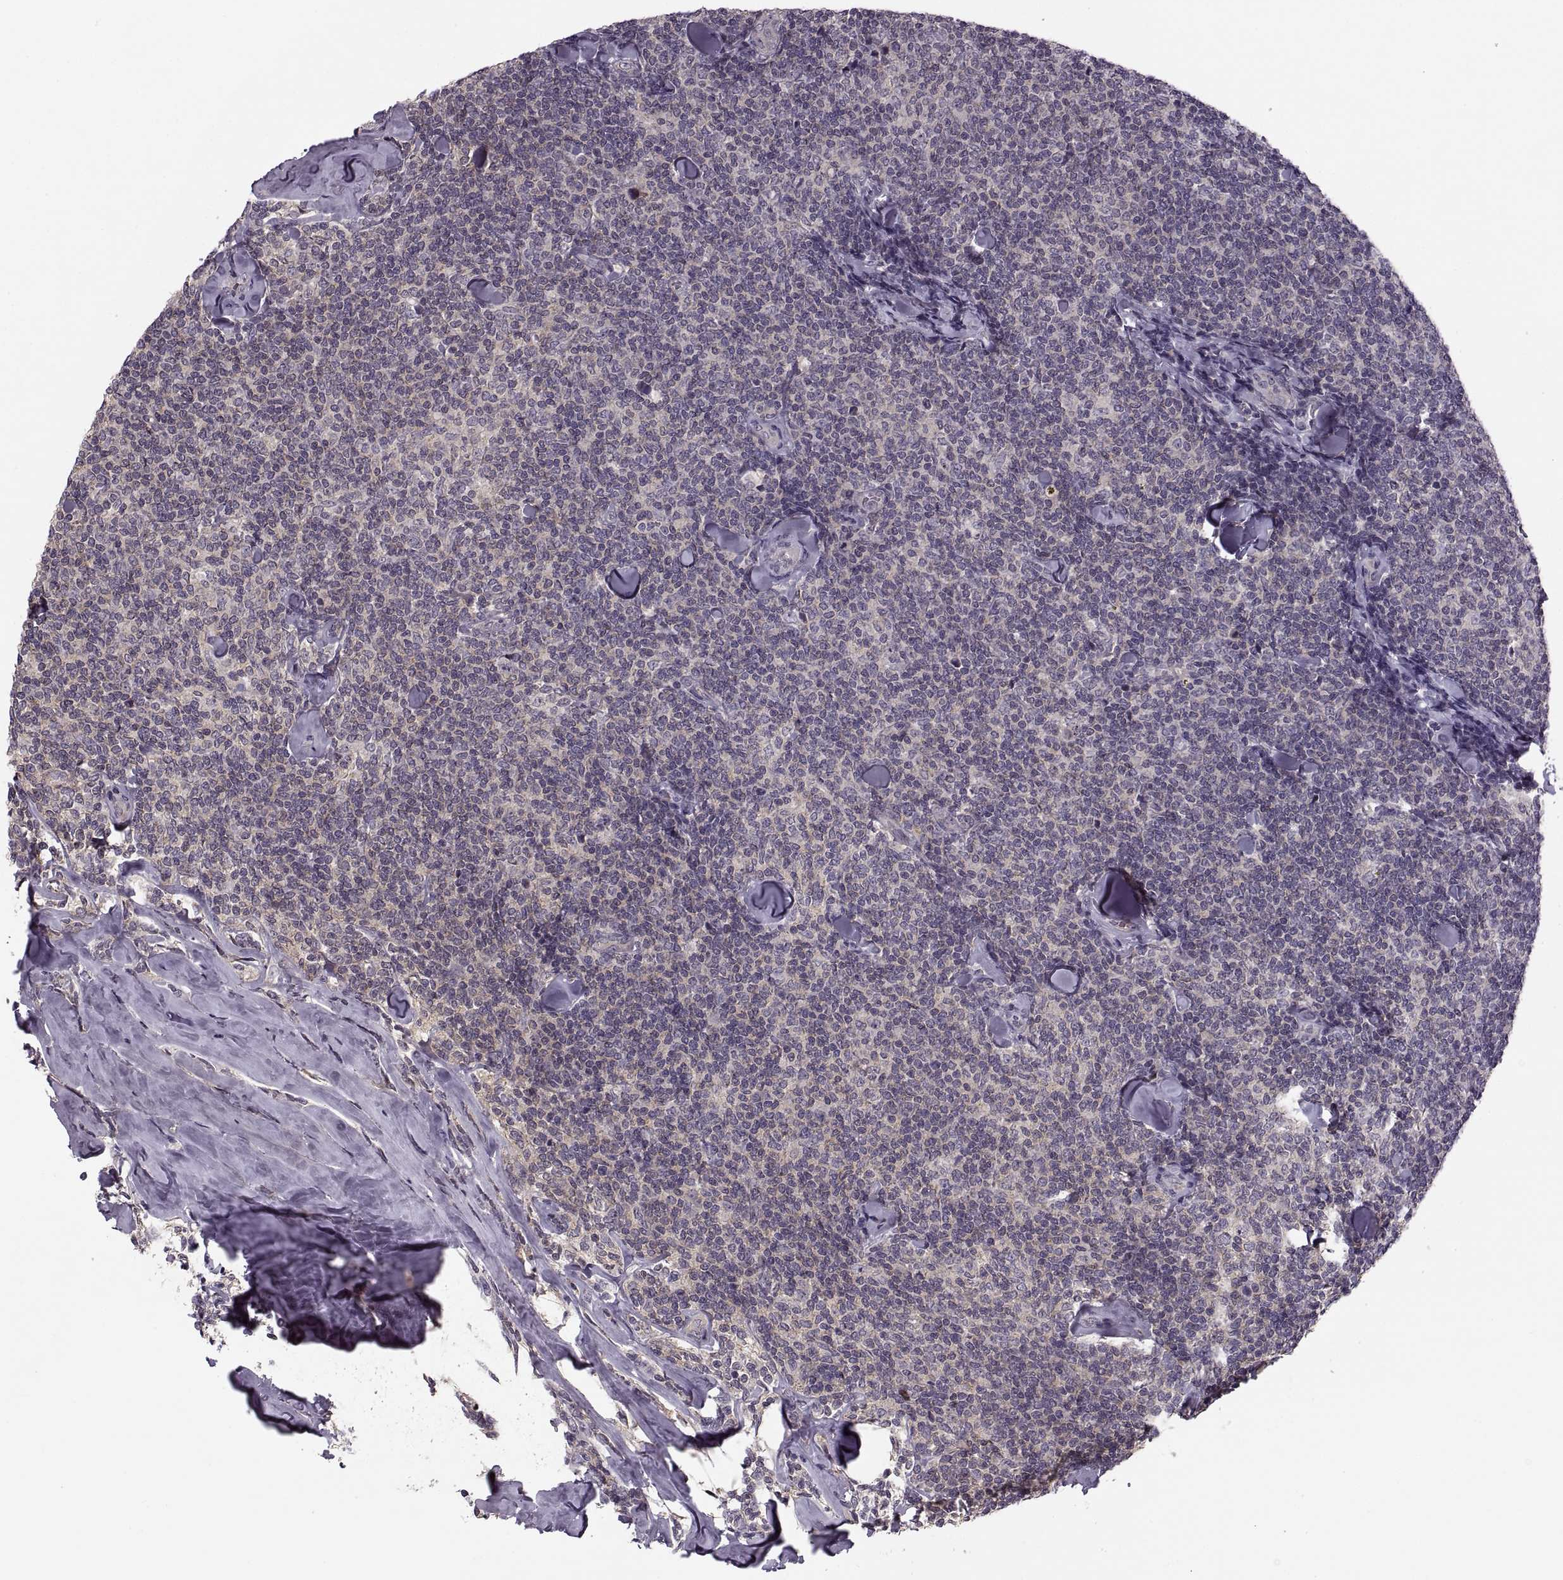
{"staining": {"intensity": "negative", "quantity": "none", "location": "none"}, "tissue": "lymphoma", "cell_type": "Tumor cells", "image_type": "cancer", "snomed": [{"axis": "morphology", "description": "Malignant lymphoma, non-Hodgkin's type, Low grade"}, {"axis": "topography", "description": "Lymph node"}], "caption": "DAB (3,3'-diaminobenzidine) immunohistochemical staining of human malignant lymphoma, non-Hodgkin's type (low-grade) displays no significant expression in tumor cells. (Immunohistochemistry (ihc), brightfield microscopy, high magnification).", "gene": "LUZP2", "patient": {"sex": "female", "age": 56}}